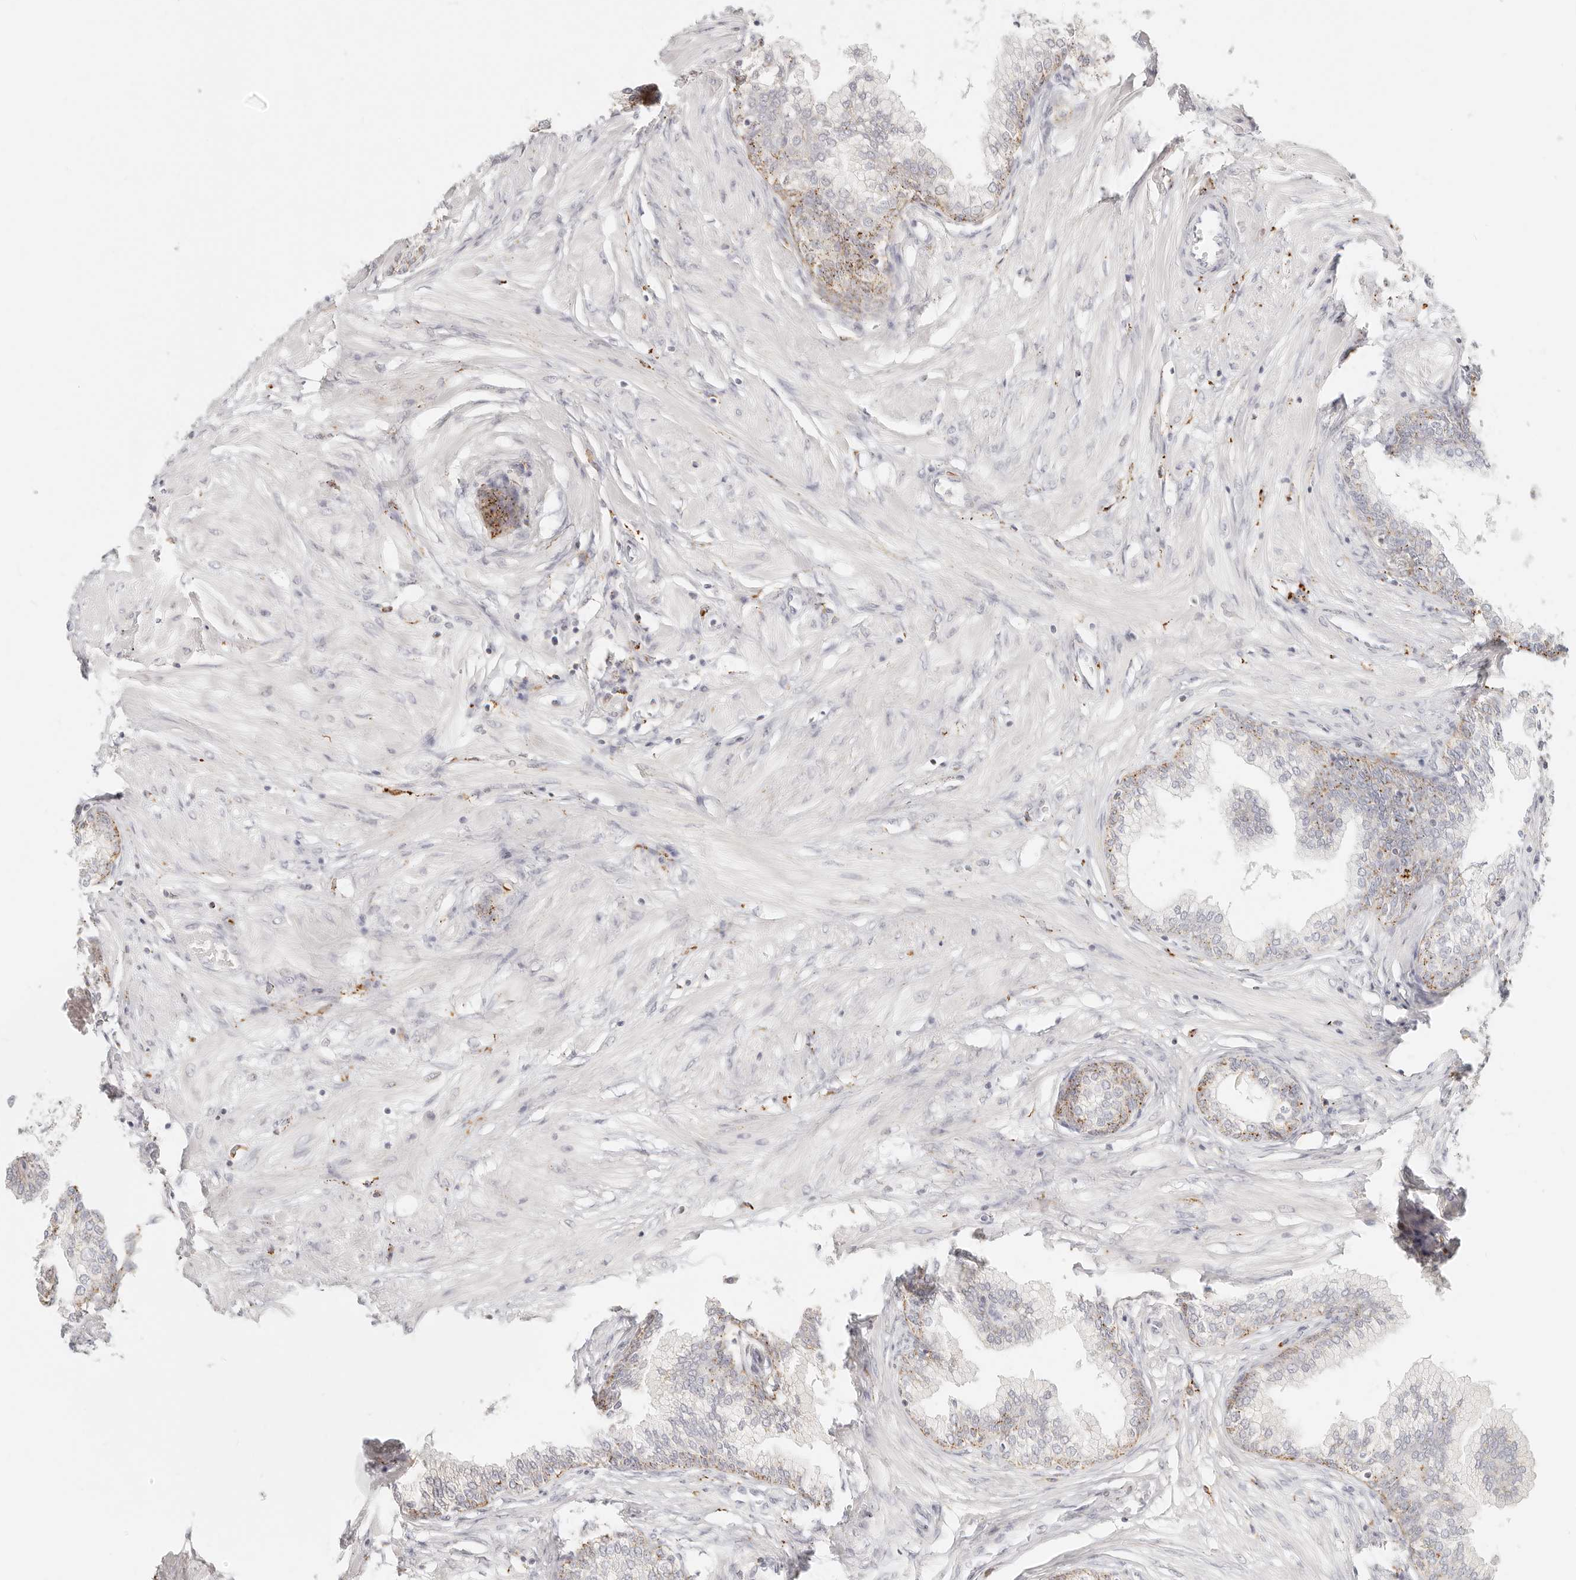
{"staining": {"intensity": "weak", "quantity": "<25%", "location": "cytoplasmic/membranous"}, "tissue": "prostate", "cell_type": "Glandular cells", "image_type": "normal", "snomed": [{"axis": "morphology", "description": "Normal tissue, NOS"}, {"axis": "morphology", "description": "Urothelial carcinoma, Low grade"}, {"axis": "topography", "description": "Urinary bladder"}, {"axis": "topography", "description": "Prostate"}], "caption": "Immunohistochemical staining of normal human prostate displays no significant positivity in glandular cells.", "gene": "RNASET2", "patient": {"sex": "male", "age": 60}}